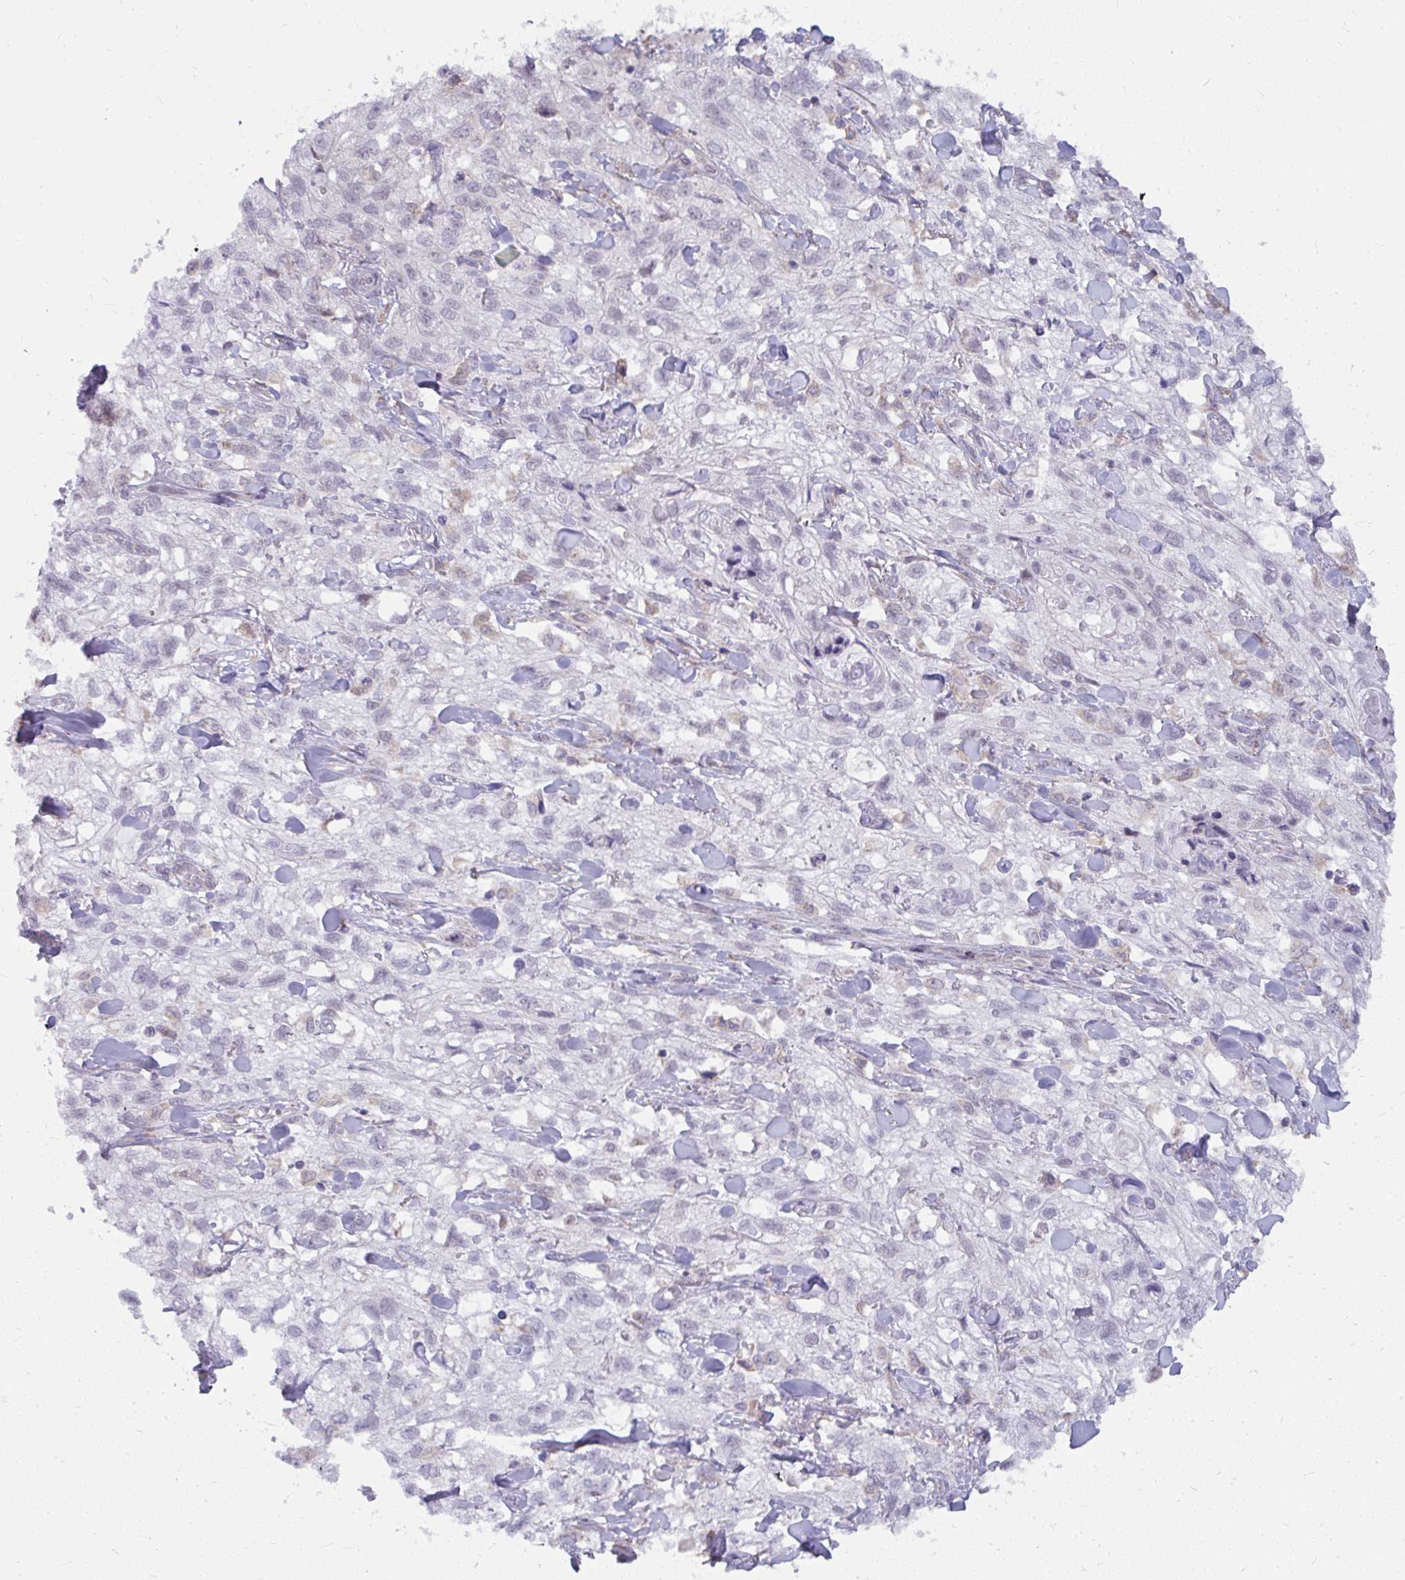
{"staining": {"intensity": "negative", "quantity": "none", "location": "none"}, "tissue": "skin cancer", "cell_type": "Tumor cells", "image_type": "cancer", "snomed": [{"axis": "morphology", "description": "Squamous cell carcinoma, NOS"}, {"axis": "topography", "description": "Skin"}, {"axis": "topography", "description": "Vulva"}], "caption": "There is no significant positivity in tumor cells of skin cancer (squamous cell carcinoma).", "gene": "NMNAT1", "patient": {"sex": "female", "age": 86}}